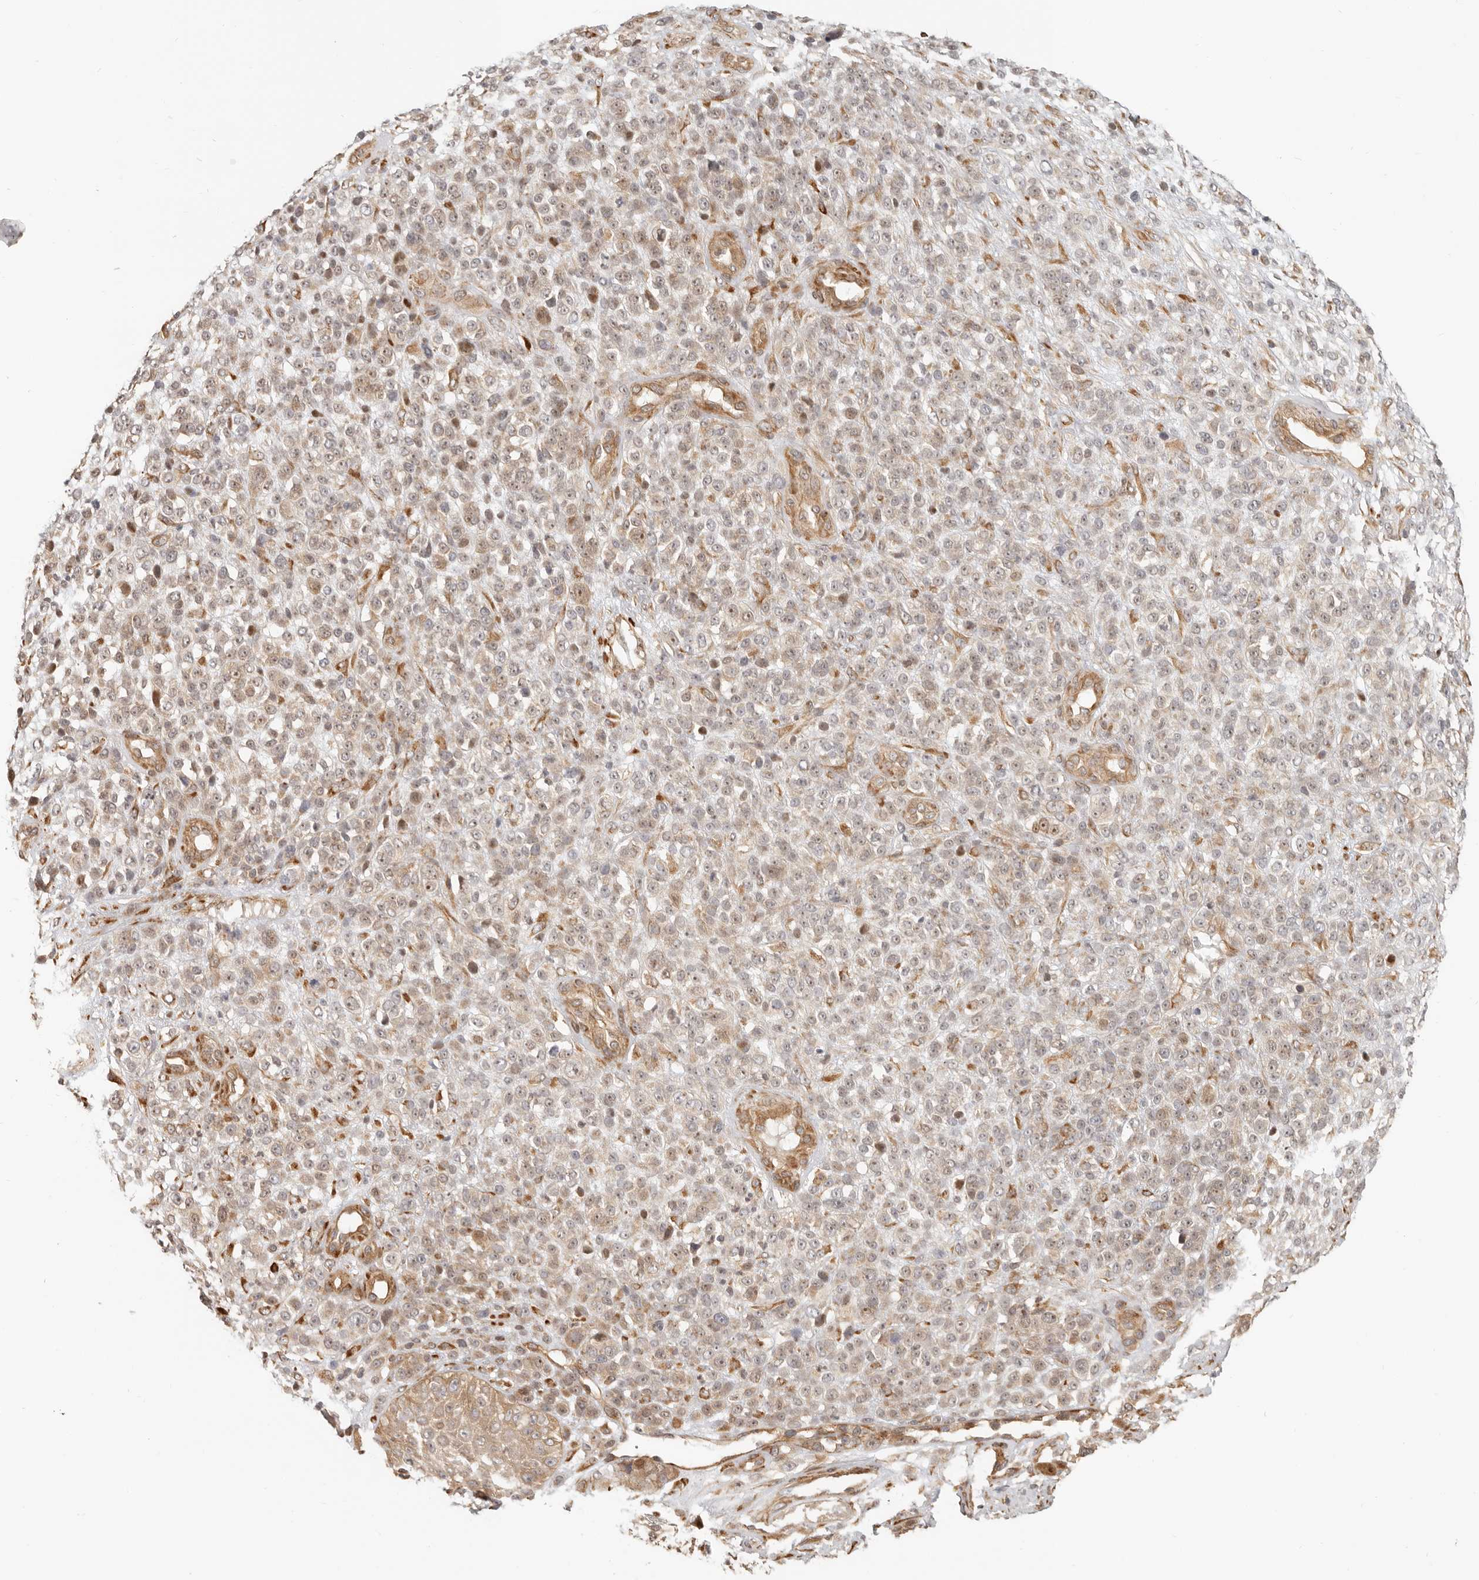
{"staining": {"intensity": "weak", "quantity": "<25%", "location": "cytoplasmic/membranous,nuclear"}, "tissue": "melanoma", "cell_type": "Tumor cells", "image_type": "cancer", "snomed": [{"axis": "morphology", "description": "Malignant melanoma, NOS"}, {"axis": "topography", "description": "Skin"}], "caption": "High power microscopy micrograph of an IHC photomicrograph of malignant melanoma, revealing no significant staining in tumor cells.", "gene": "TUFT1", "patient": {"sex": "female", "age": 55}}